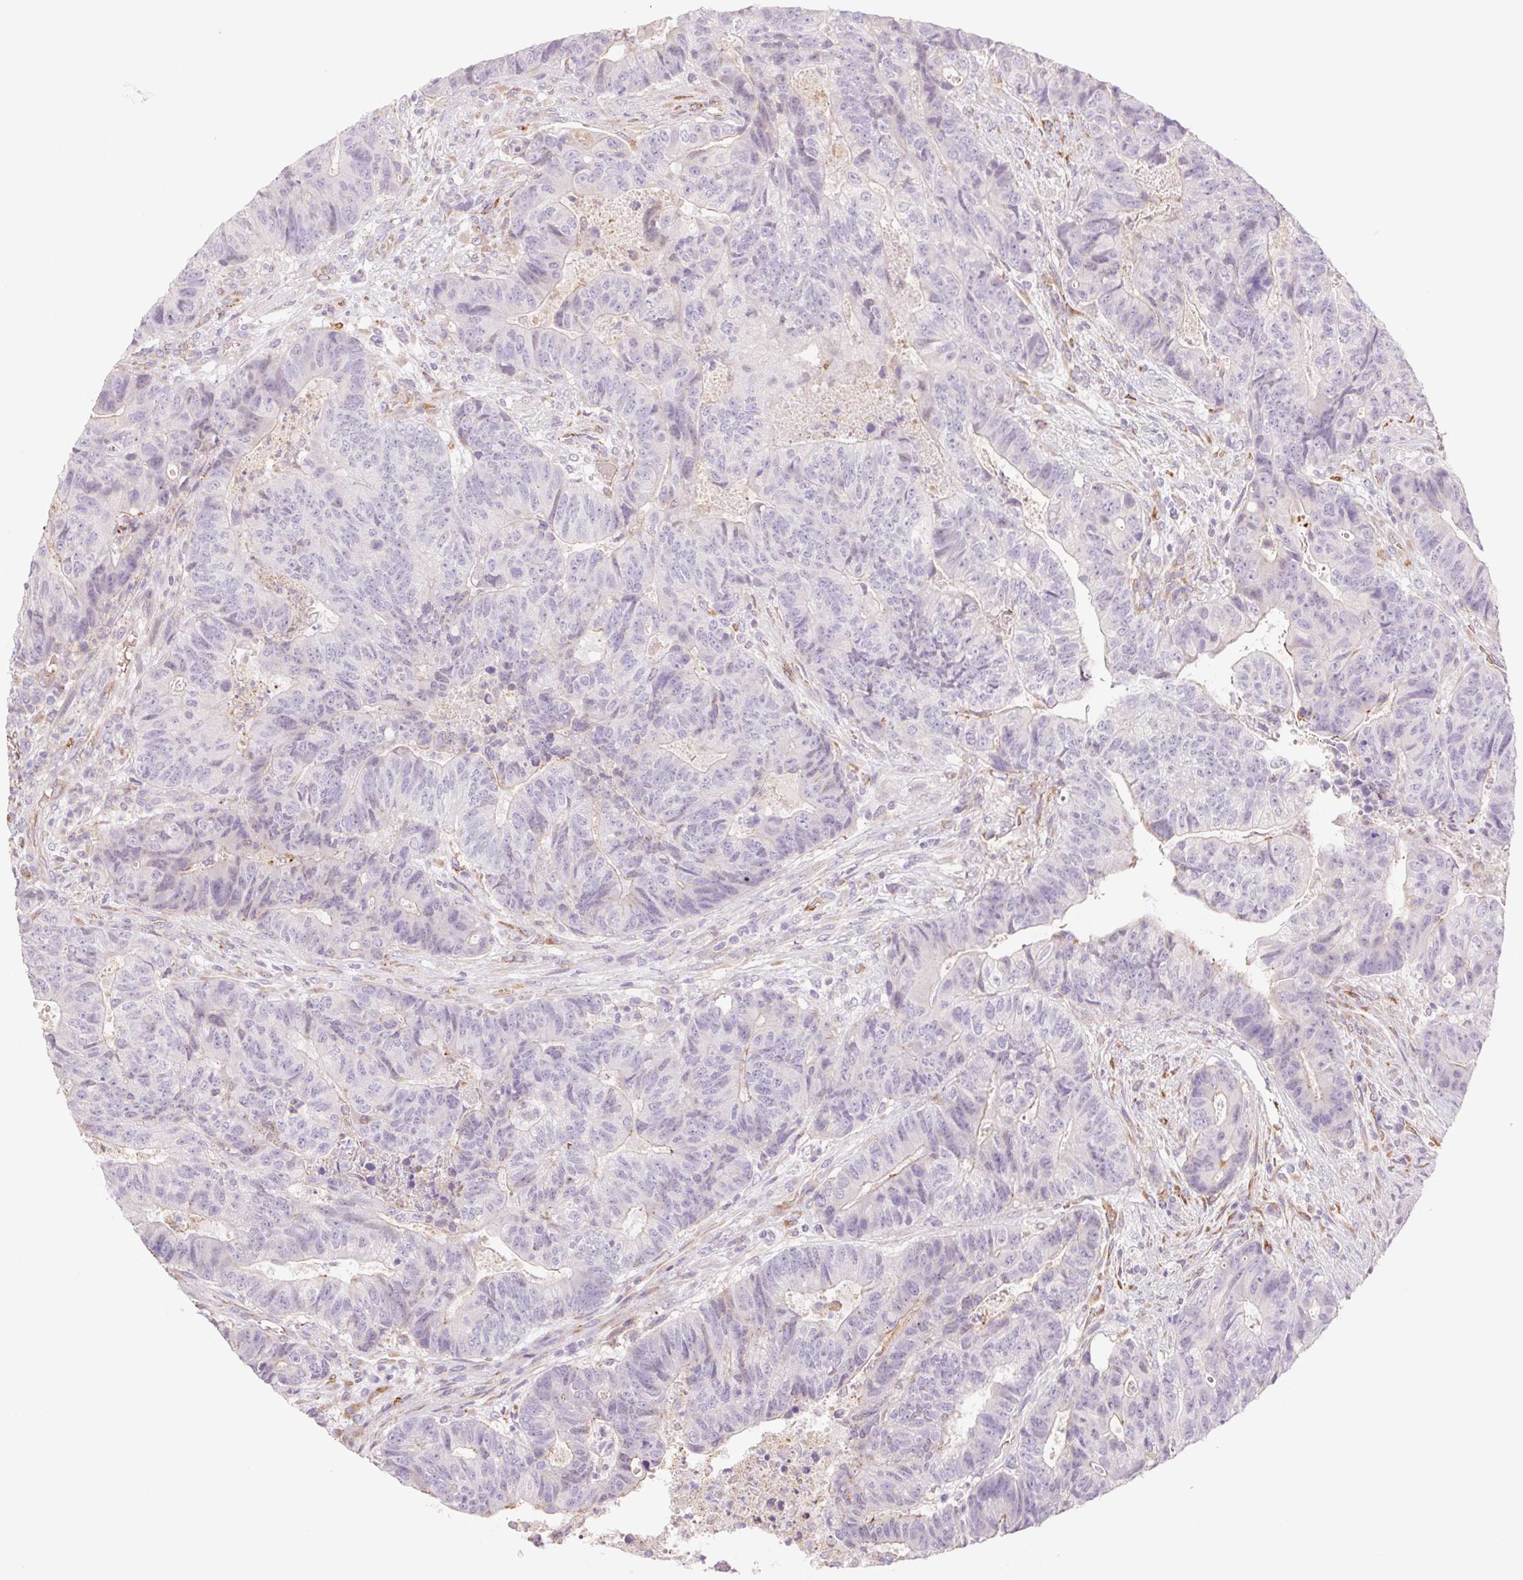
{"staining": {"intensity": "negative", "quantity": "none", "location": "none"}, "tissue": "colorectal cancer", "cell_type": "Tumor cells", "image_type": "cancer", "snomed": [{"axis": "morphology", "description": "Normal tissue, NOS"}, {"axis": "morphology", "description": "Adenocarcinoma, NOS"}, {"axis": "topography", "description": "Colon"}], "caption": "The immunohistochemistry histopathology image has no significant positivity in tumor cells of colorectal adenocarcinoma tissue.", "gene": "IGFL3", "patient": {"sex": "female", "age": 48}}